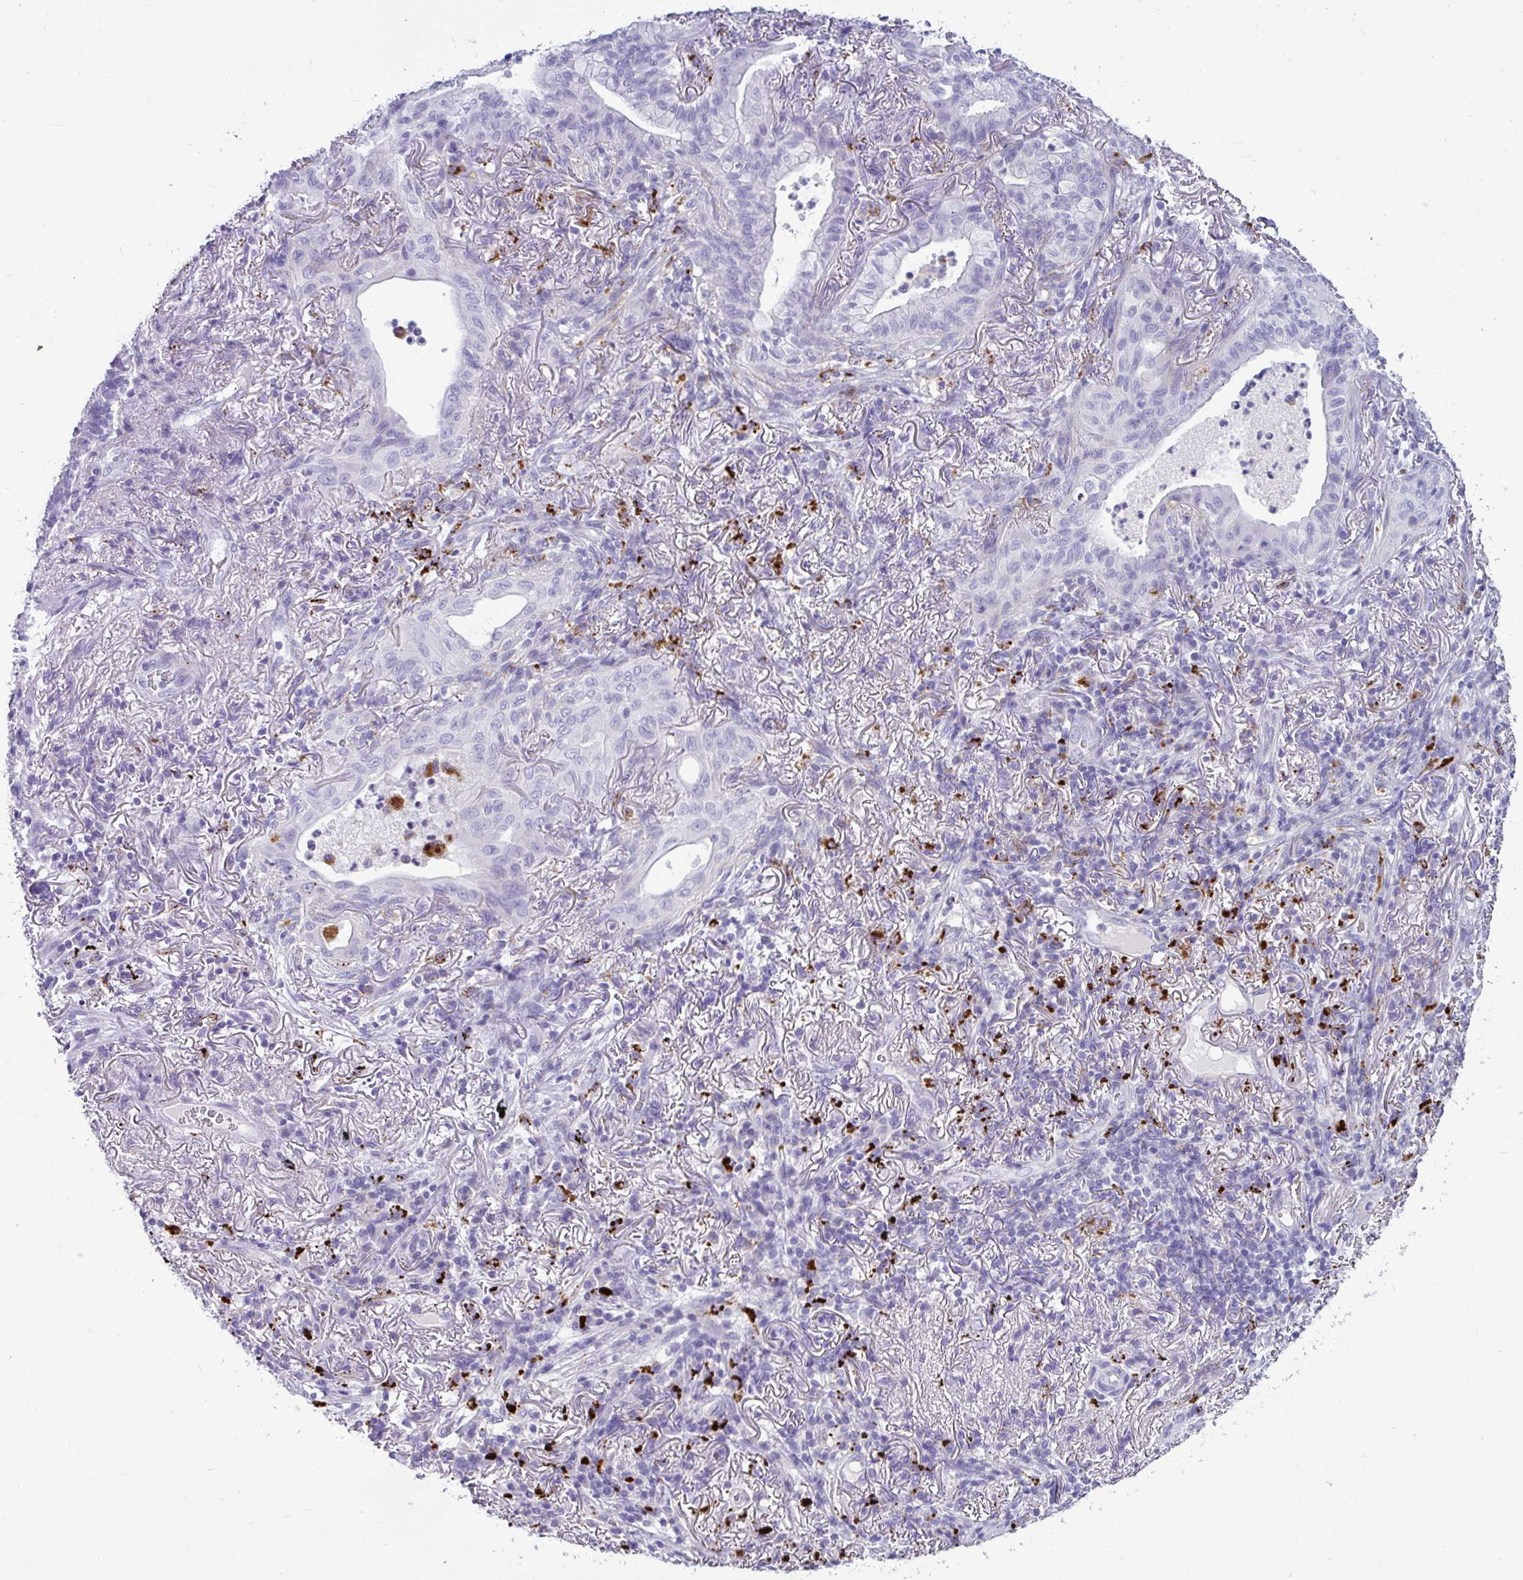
{"staining": {"intensity": "negative", "quantity": "none", "location": "none"}, "tissue": "lung cancer", "cell_type": "Tumor cells", "image_type": "cancer", "snomed": [{"axis": "morphology", "description": "Adenocarcinoma, NOS"}, {"axis": "topography", "description": "Lung"}], "caption": "DAB immunohistochemical staining of lung cancer shows no significant expression in tumor cells. (DAB (3,3'-diaminobenzidine) immunohistochemistry with hematoxylin counter stain).", "gene": "CTSZ", "patient": {"sex": "male", "age": 77}}